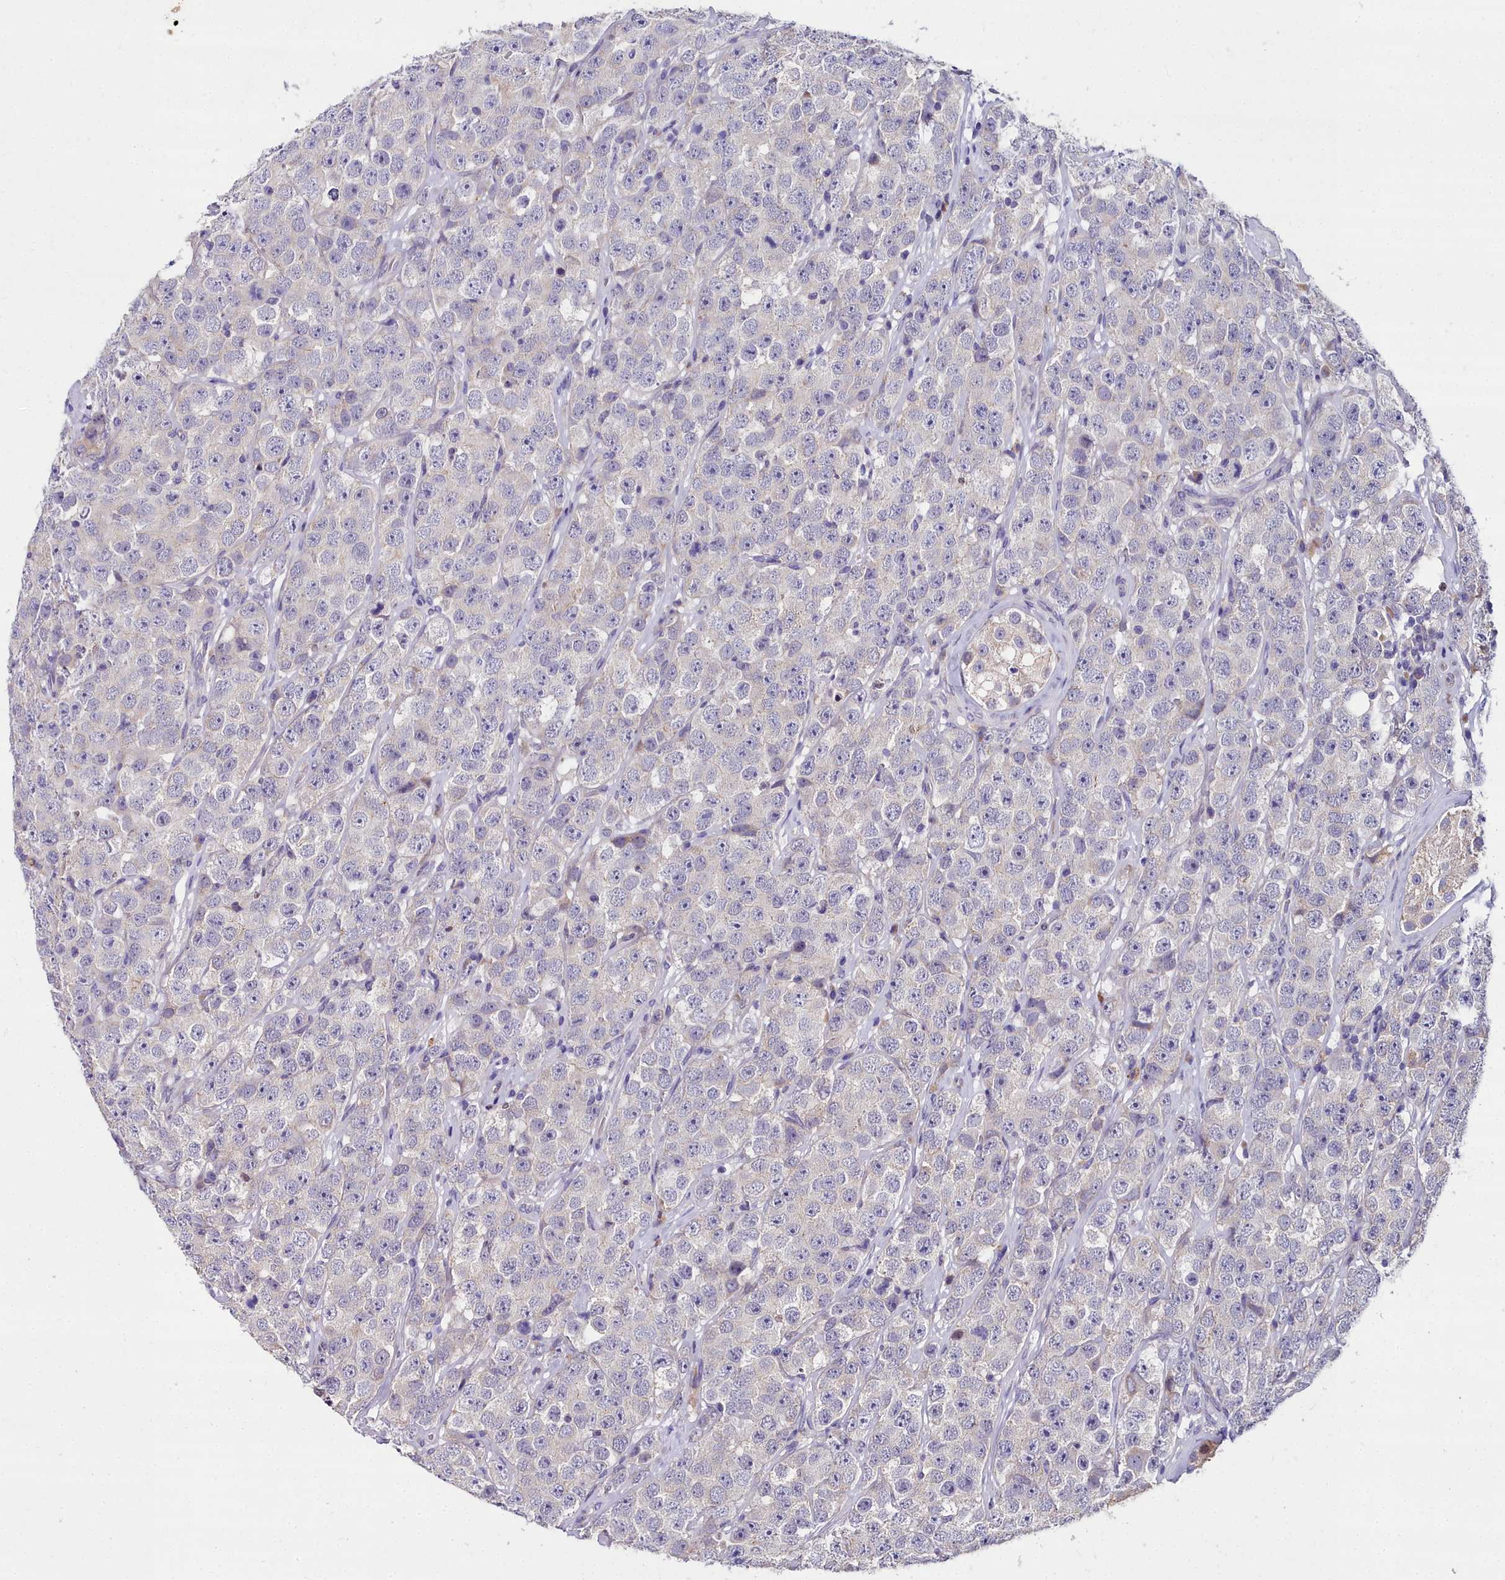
{"staining": {"intensity": "negative", "quantity": "none", "location": "none"}, "tissue": "testis cancer", "cell_type": "Tumor cells", "image_type": "cancer", "snomed": [{"axis": "morphology", "description": "Seminoma, NOS"}, {"axis": "topography", "description": "Testis"}], "caption": "Immunohistochemistry (IHC) photomicrograph of neoplastic tissue: human testis cancer stained with DAB (3,3'-diaminobenzidine) displays no significant protein positivity in tumor cells.", "gene": "NT5M", "patient": {"sex": "male", "age": 28}}